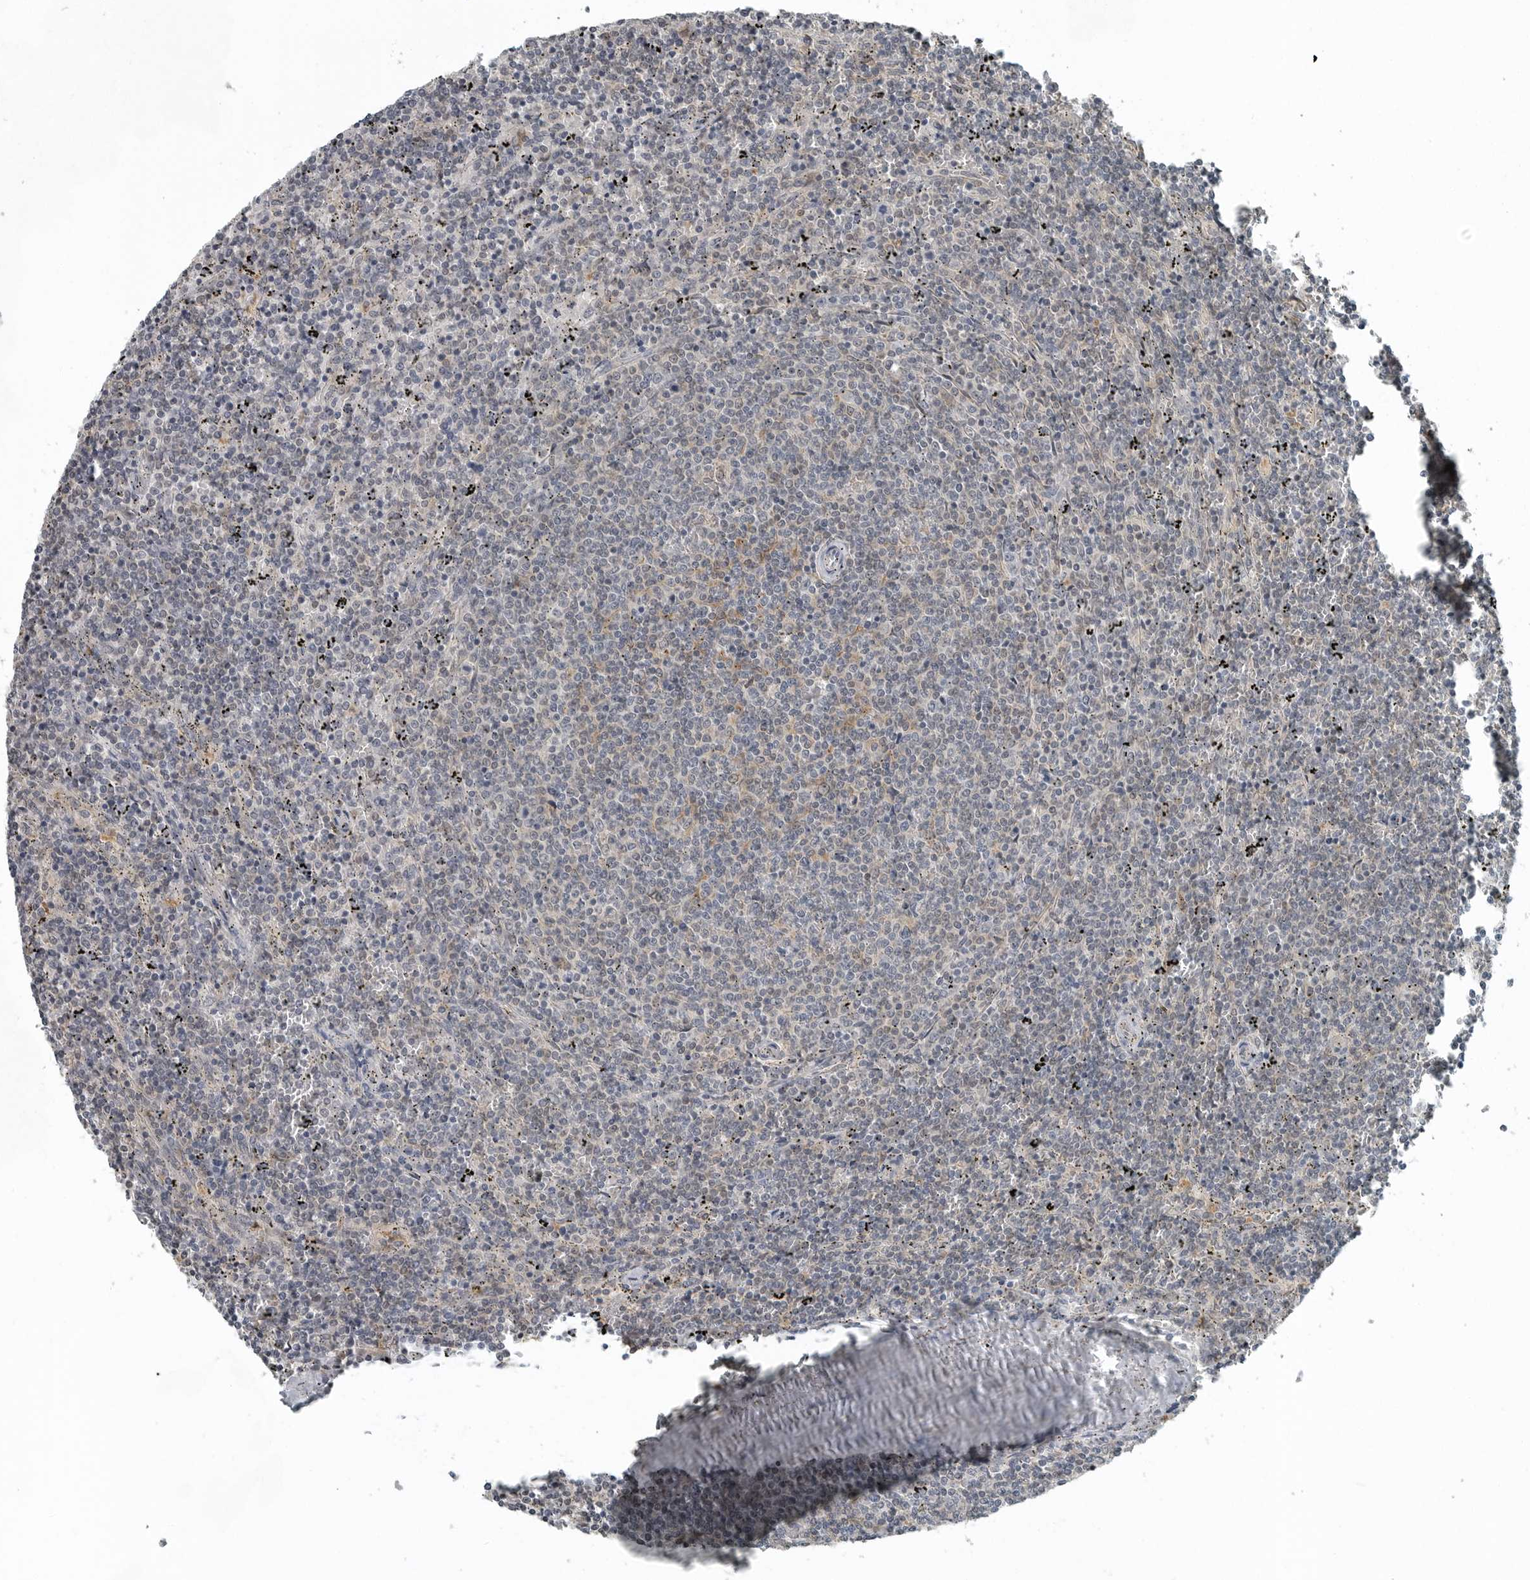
{"staining": {"intensity": "negative", "quantity": "none", "location": "none"}, "tissue": "lymphoma", "cell_type": "Tumor cells", "image_type": "cancer", "snomed": [{"axis": "morphology", "description": "Malignant lymphoma, non-Hodgkin's type, Low grade"}, {"axis": "topography", "description": "Spleen"}], "caption": "There is no significant staining in tumor cells of low-grade malignant lymphoma, non-Hodgkin's type.", "gene": "KYAT1", "patient": {"sex": "female", "age": 50}}